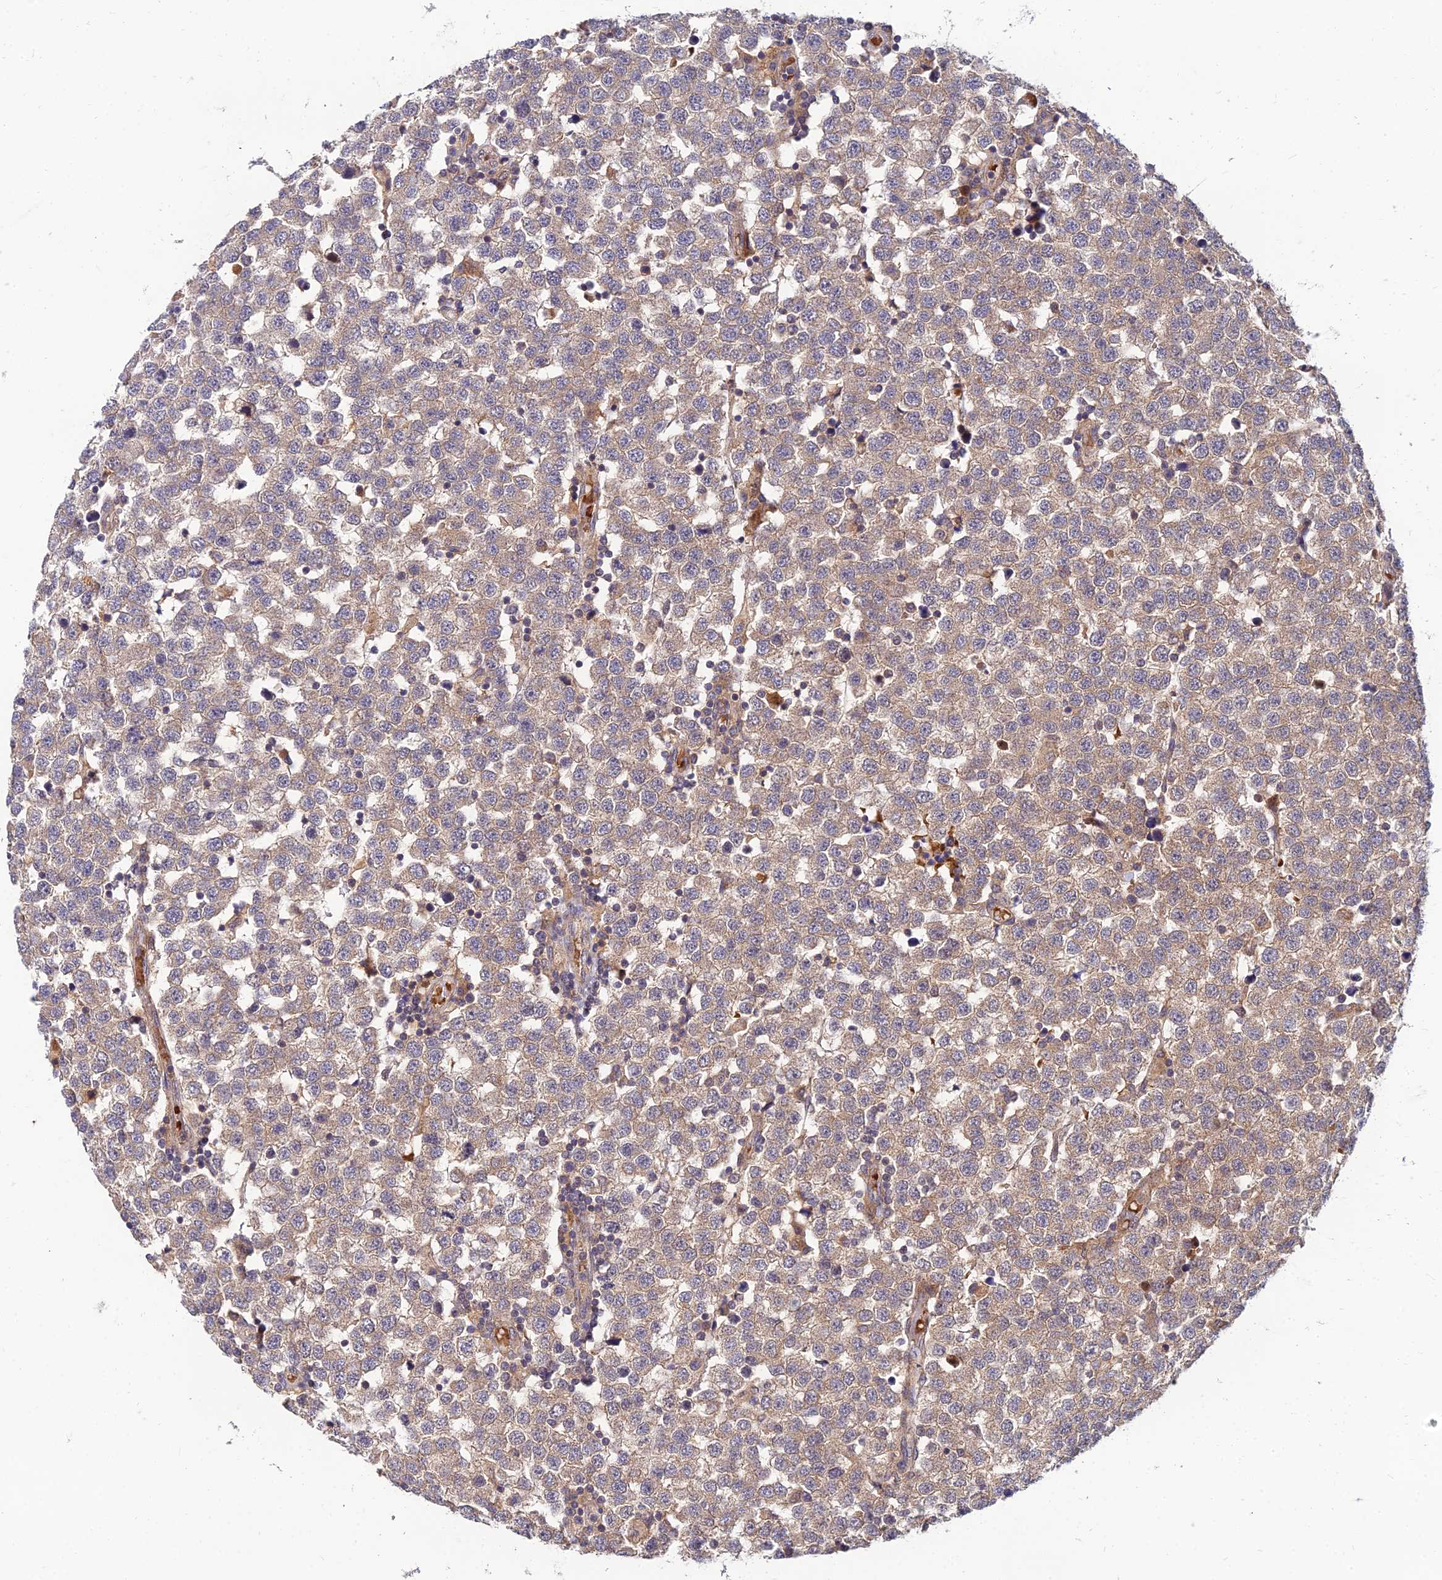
{"staining": {"intensity": "weak", "quantity": ">75%", "location": "cytoplasmic/membranous"}, "tissue": "testis cancer", "cell_type": "Tumor cells", "image_type": "cancer", "snomed": [{"axis": "morphology", "description": "Seminoma, NOS"}, {"axis": "topography", "description": "Testis"}], "caption": "Weak cytoplasmic/membranous protein positivity is appreciated in approximately >75% of tumor cells in seminoma (testis).", "gene": "NPY", "patient": {"sex": "male", "age": 34}}